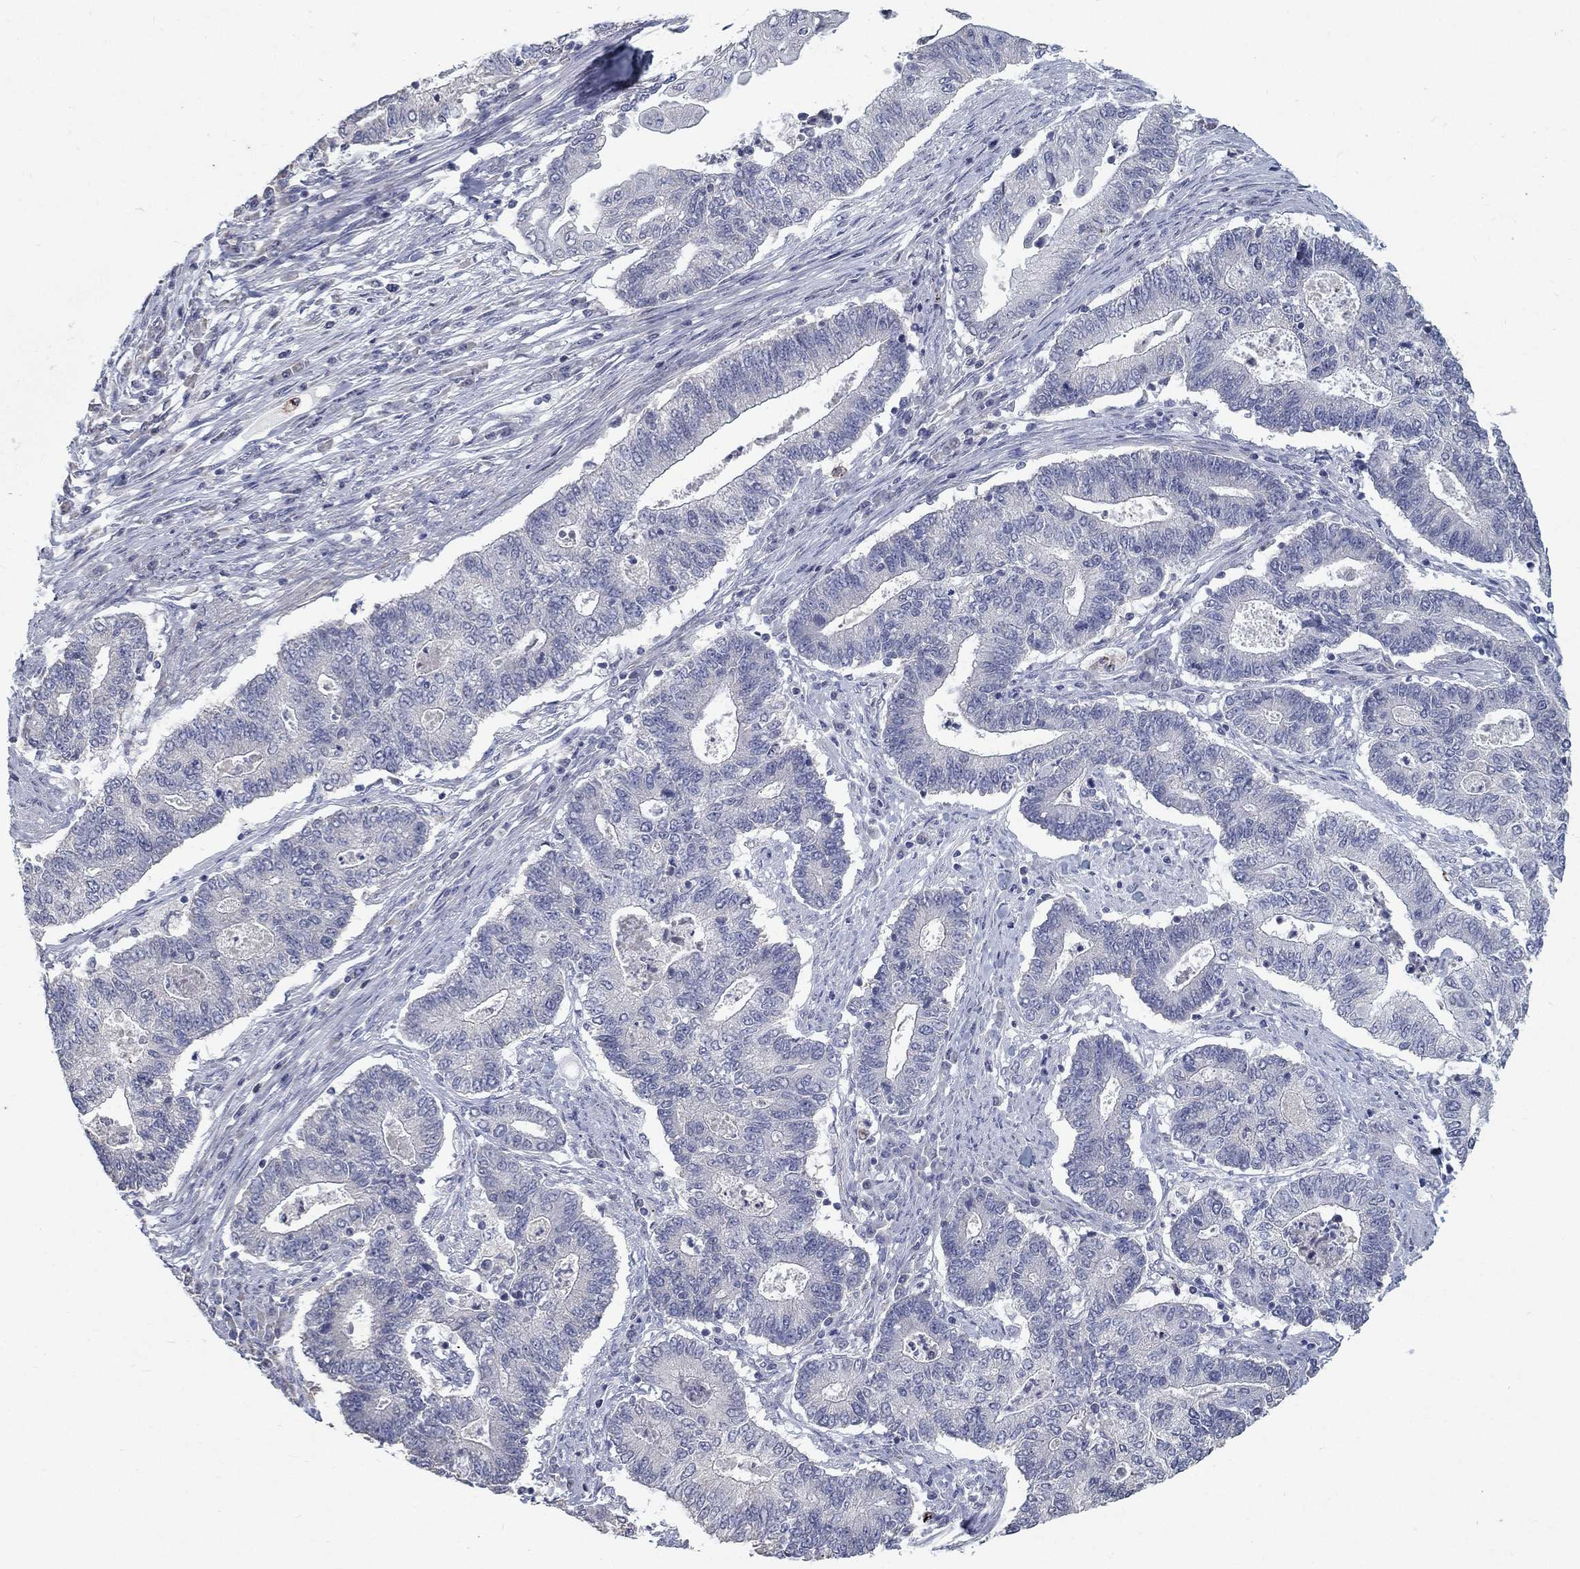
{"staining": {"intensity": "negative", "quantity": "none", "location": "none"}, "tissue": "endometrial cancer", "cell_type": "Tumor cells", "image_type": "cancer", "snomed": [{"axis": "morphology", "description": "Adenocarcinoma, NOS"}, {"axis": "topography", "description": "Uterus"}, {"axis": "topography", "description": "Endometrium"}], "caption": "IHC of human endometrial cancer (adenocarcinoma) reveals no positivity in tumor cells. (DAB (3,3'-diaminobenzidine) IHC visualized using brightfield microscopy, high magnification).", "gene": "MTSS2", "patient": {"sex": "female", "age": 54}}